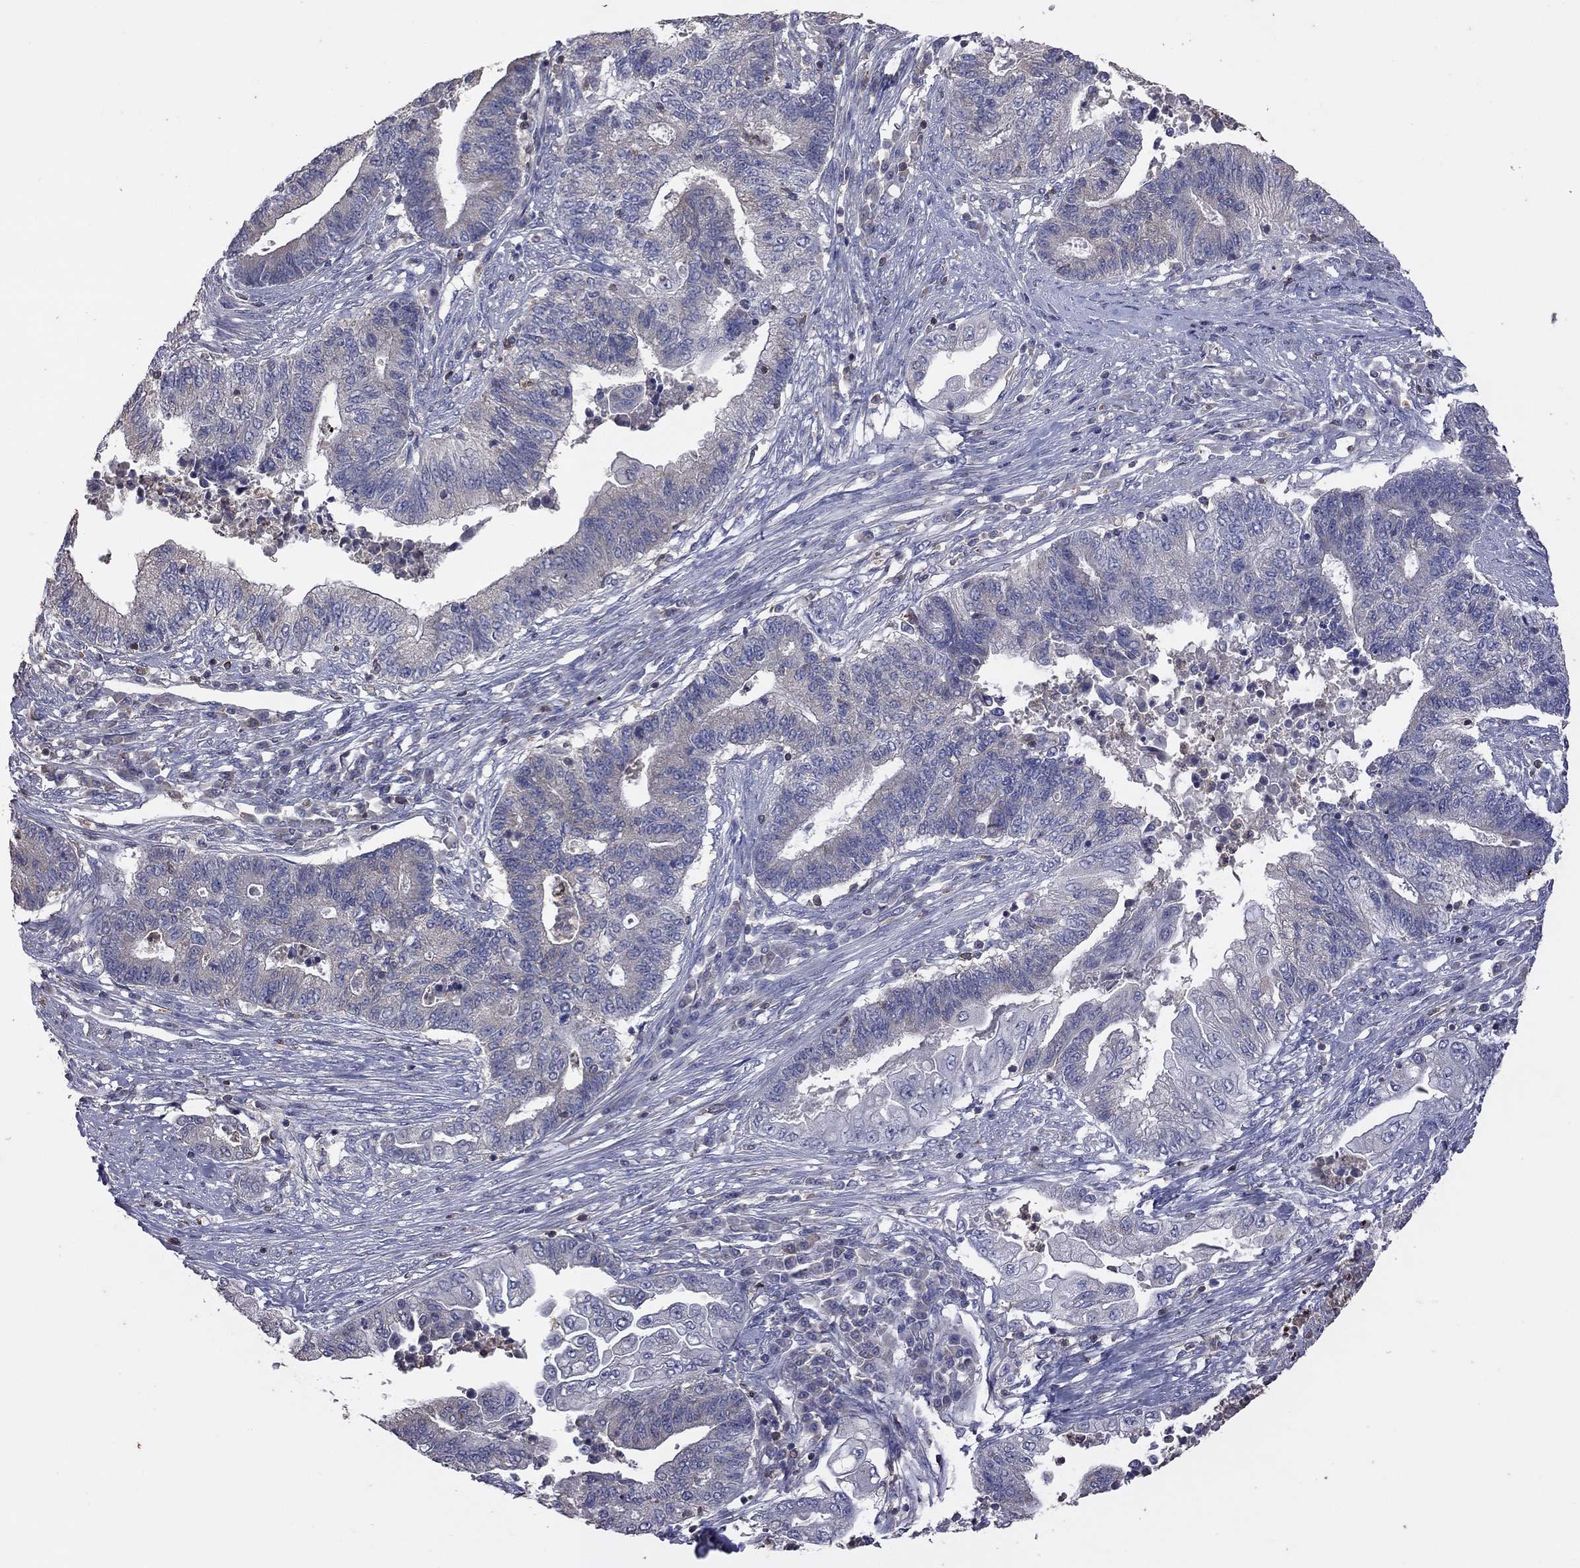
{"staining": {"intensity": "negative", "quantity": "none", "location": "none"}, "tissue": "endometrial cancer", "cell_type": "Tumor cells", "image_type": "cancer", "snomed": [{"axis": "morphology", "description": "Adenocarcinoma, NOS"}, {"axis": "topography", "description": "Uterus"}, {"axis": "topography", "description": "Endometrium"}], "caption": "Protein analysis of endometrial cancer demonstrates no significant positivity in tumor cells.", "gene": "IPCEF1", "patient": {"sex": "female", "age": 54}}